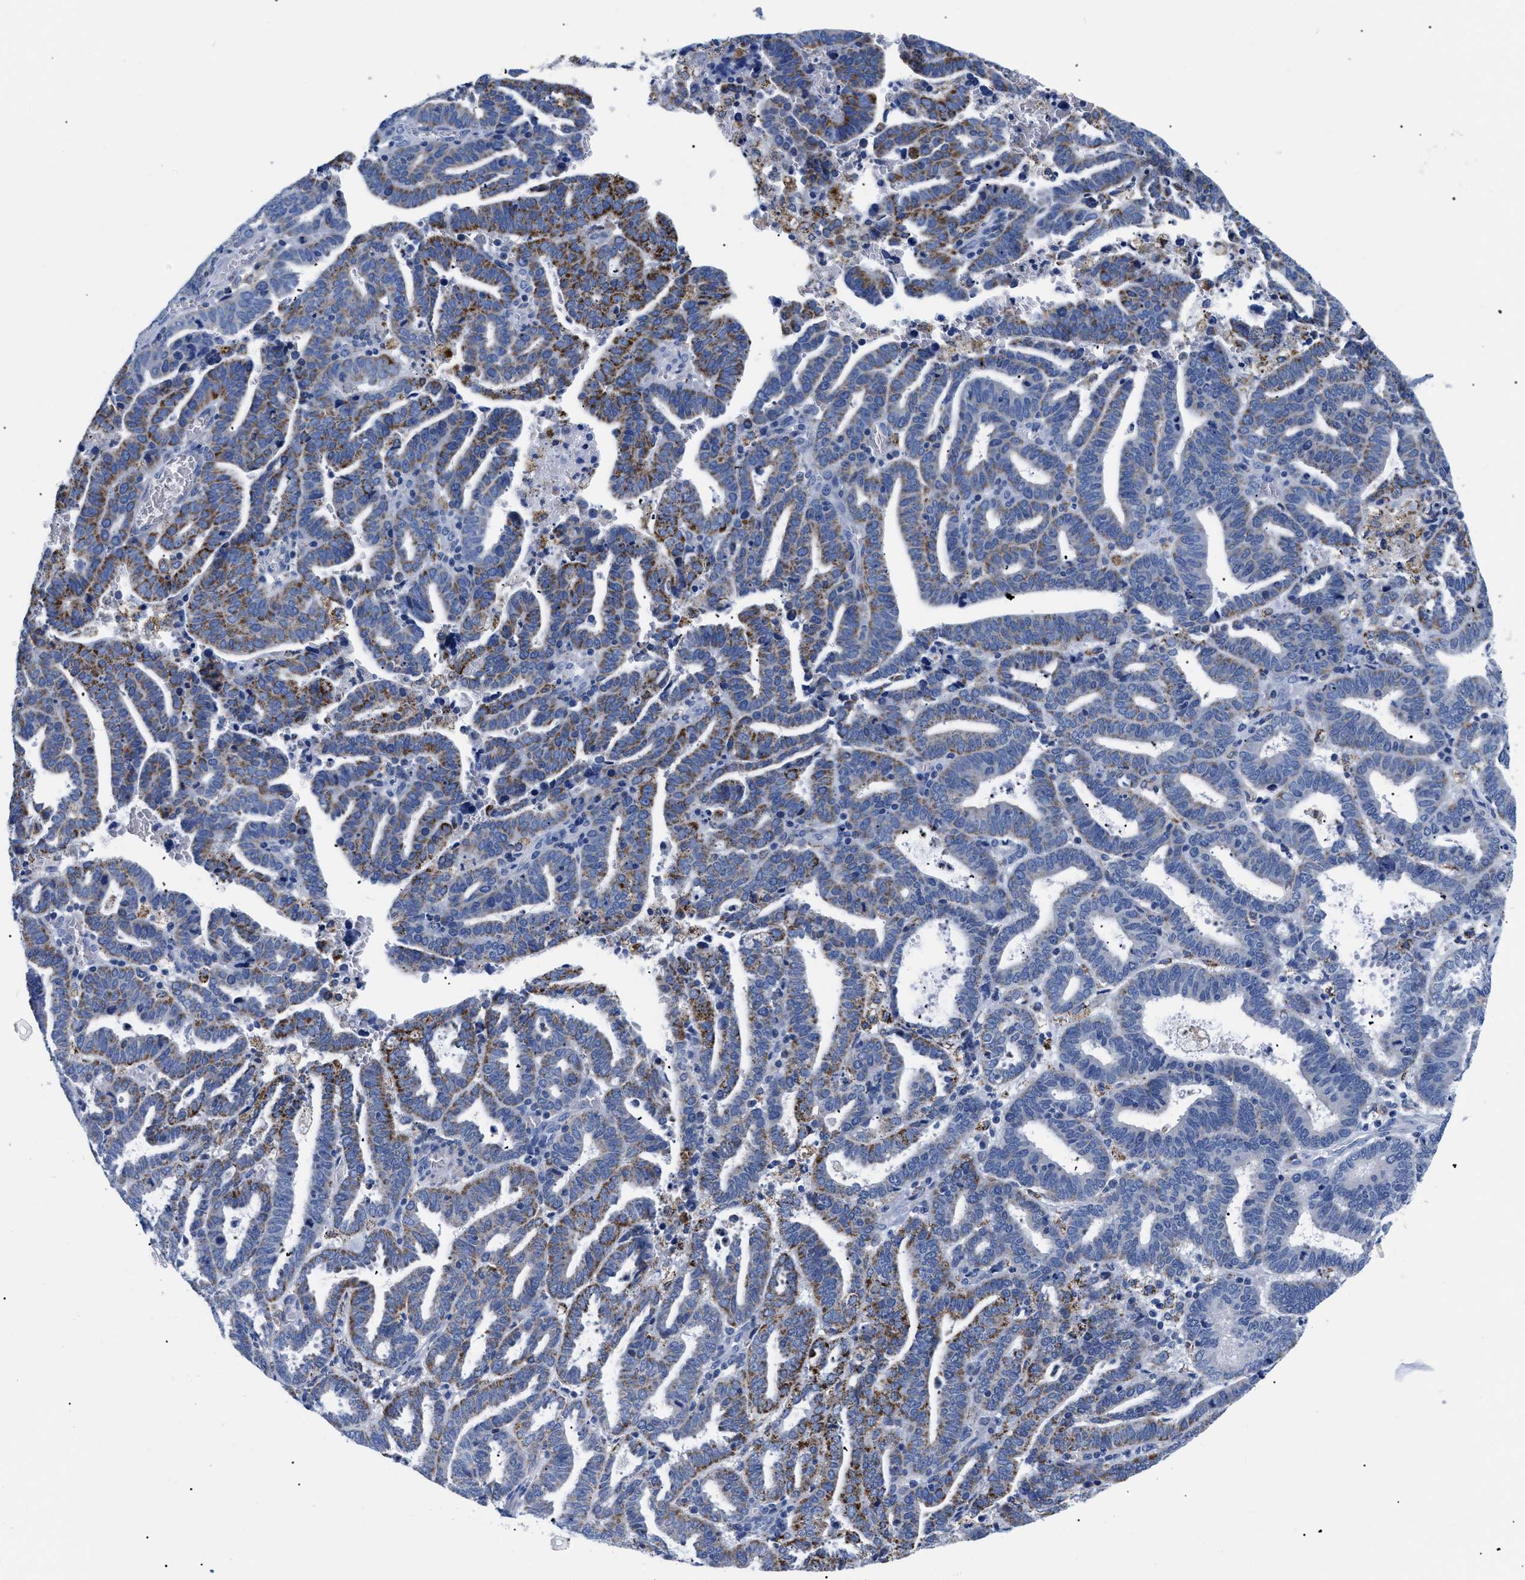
{"staining": {"intensity": "strong", "quantity": "<25%", "location": "cytoplasmic/membranous"}, "tissue": "endometrial cancer", "cell_type": "Tumor cells", "image_type": "cancer", "snomed": [{"axis": "morphology", "description": "Adenocarcinoma, NOS"}, {"axis": "topography", "description": "Uterus"}], "caption": "DAB immunohistochemical staining of human endometrial cancer (adenocarcinoma) exhibits strong cytoplasmic/membranous protein positivity in about <25% of tumor cells. Immunohistochemistry stains the protein of interest in brown and the nuclei are stained blue.", "gene": "GPR149", "patient": {"sex": "female", "age": 83}}